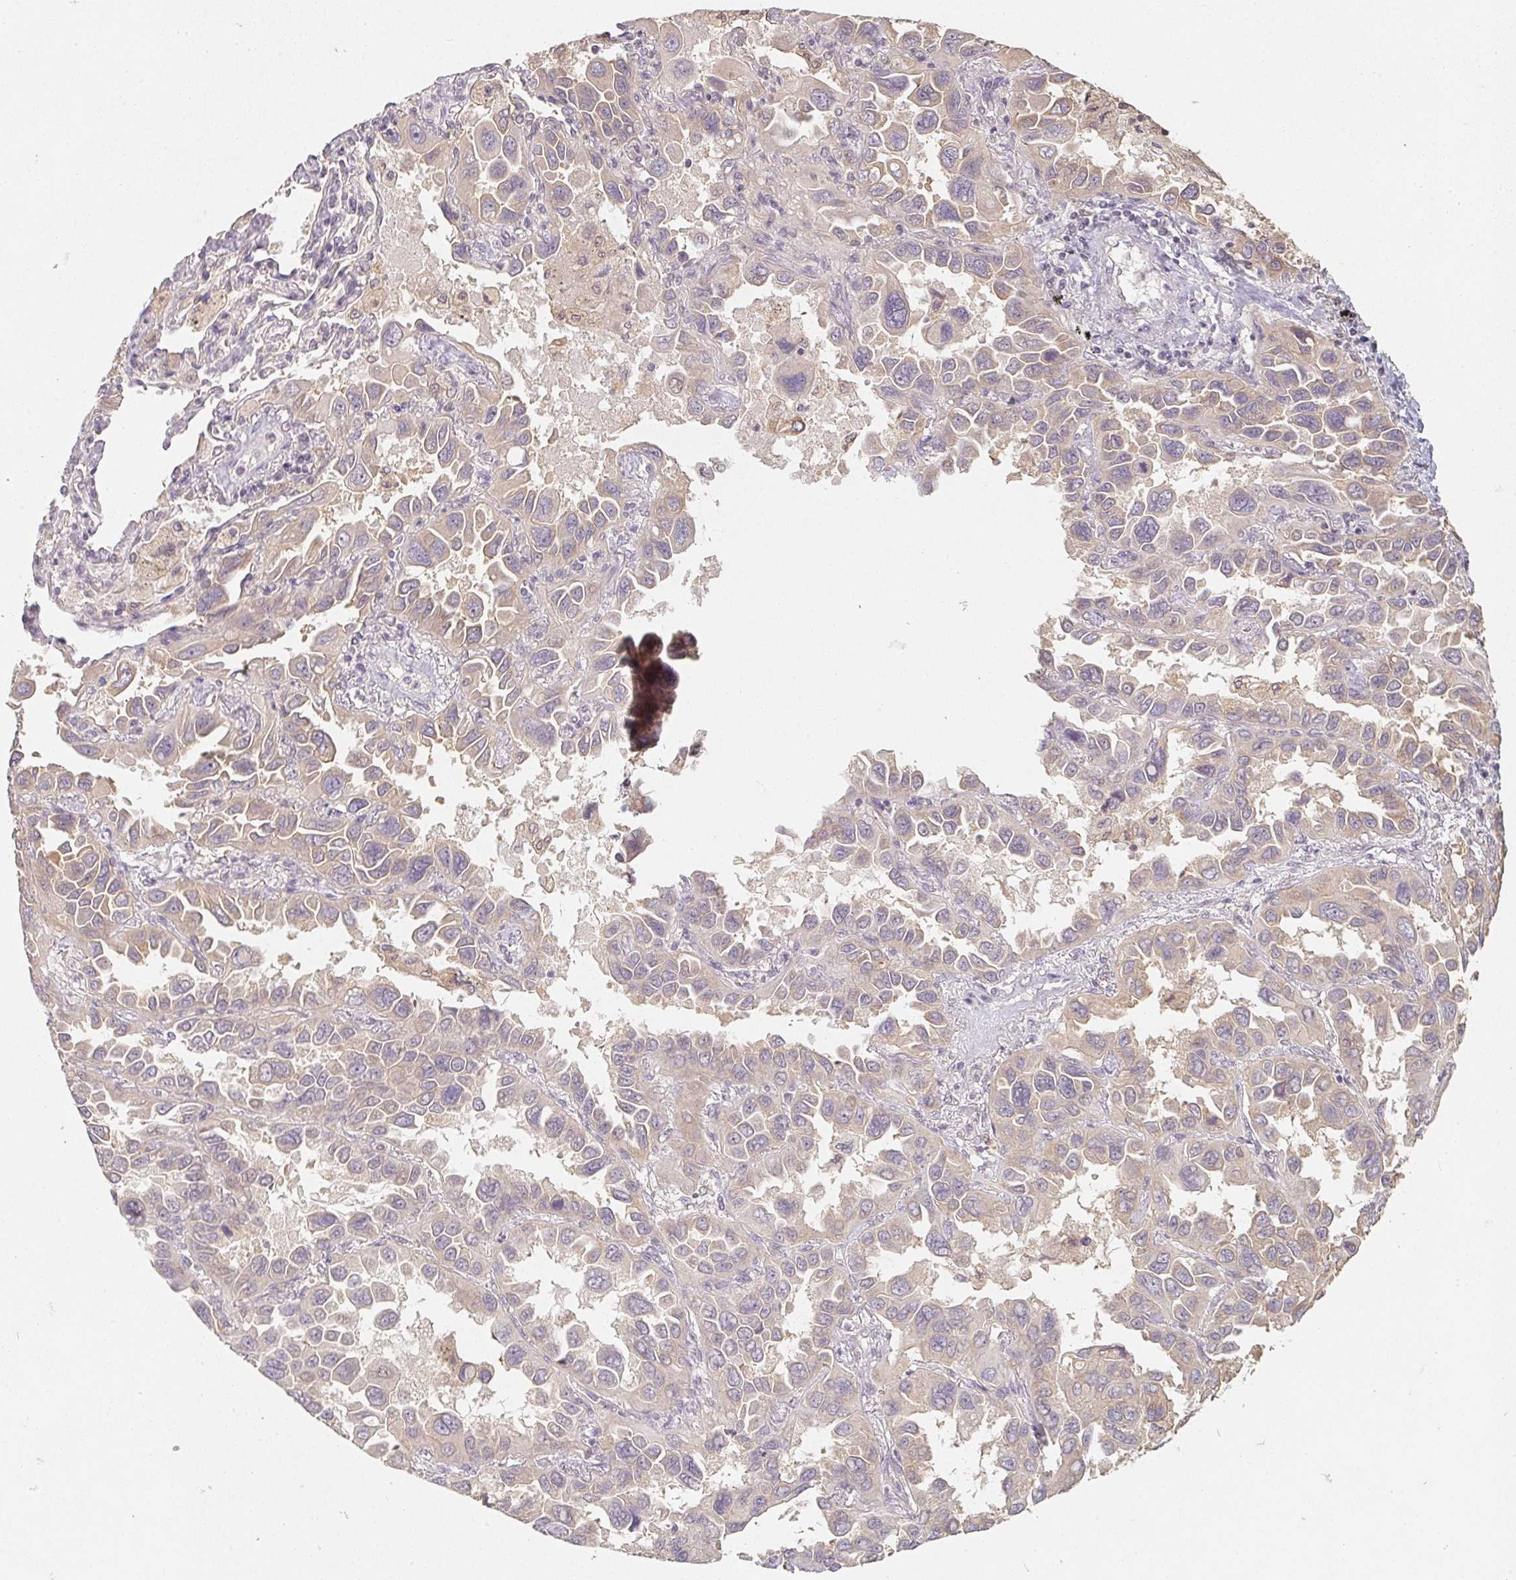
{"staining": {"intensity": "weak", "quantity": "25%-75%", "location": "cytoplasmic/membranous"}, "tissue": "lung cancer", "cell_type": "Tumor cells", "image_type": "cancer", "snomed": [{"axis": "morphology", "description": "Adenocarcinoma, NOS"}, {"axis": "topography", "description": "Lung"}], "caption": "High-magnification brightfield microscopy of lung cancer (adenocarcinoma) stained with DAB (3,3'-diaminobenzidine) (brown) and counterstained with hematoxylin (blue). tumor cells exhibit weak cytoplasmic/membranous positivity is present in approximately25%-75% of cells.", "gene": "SOAT1", "patient": {"sex": "male", "age": 64}}